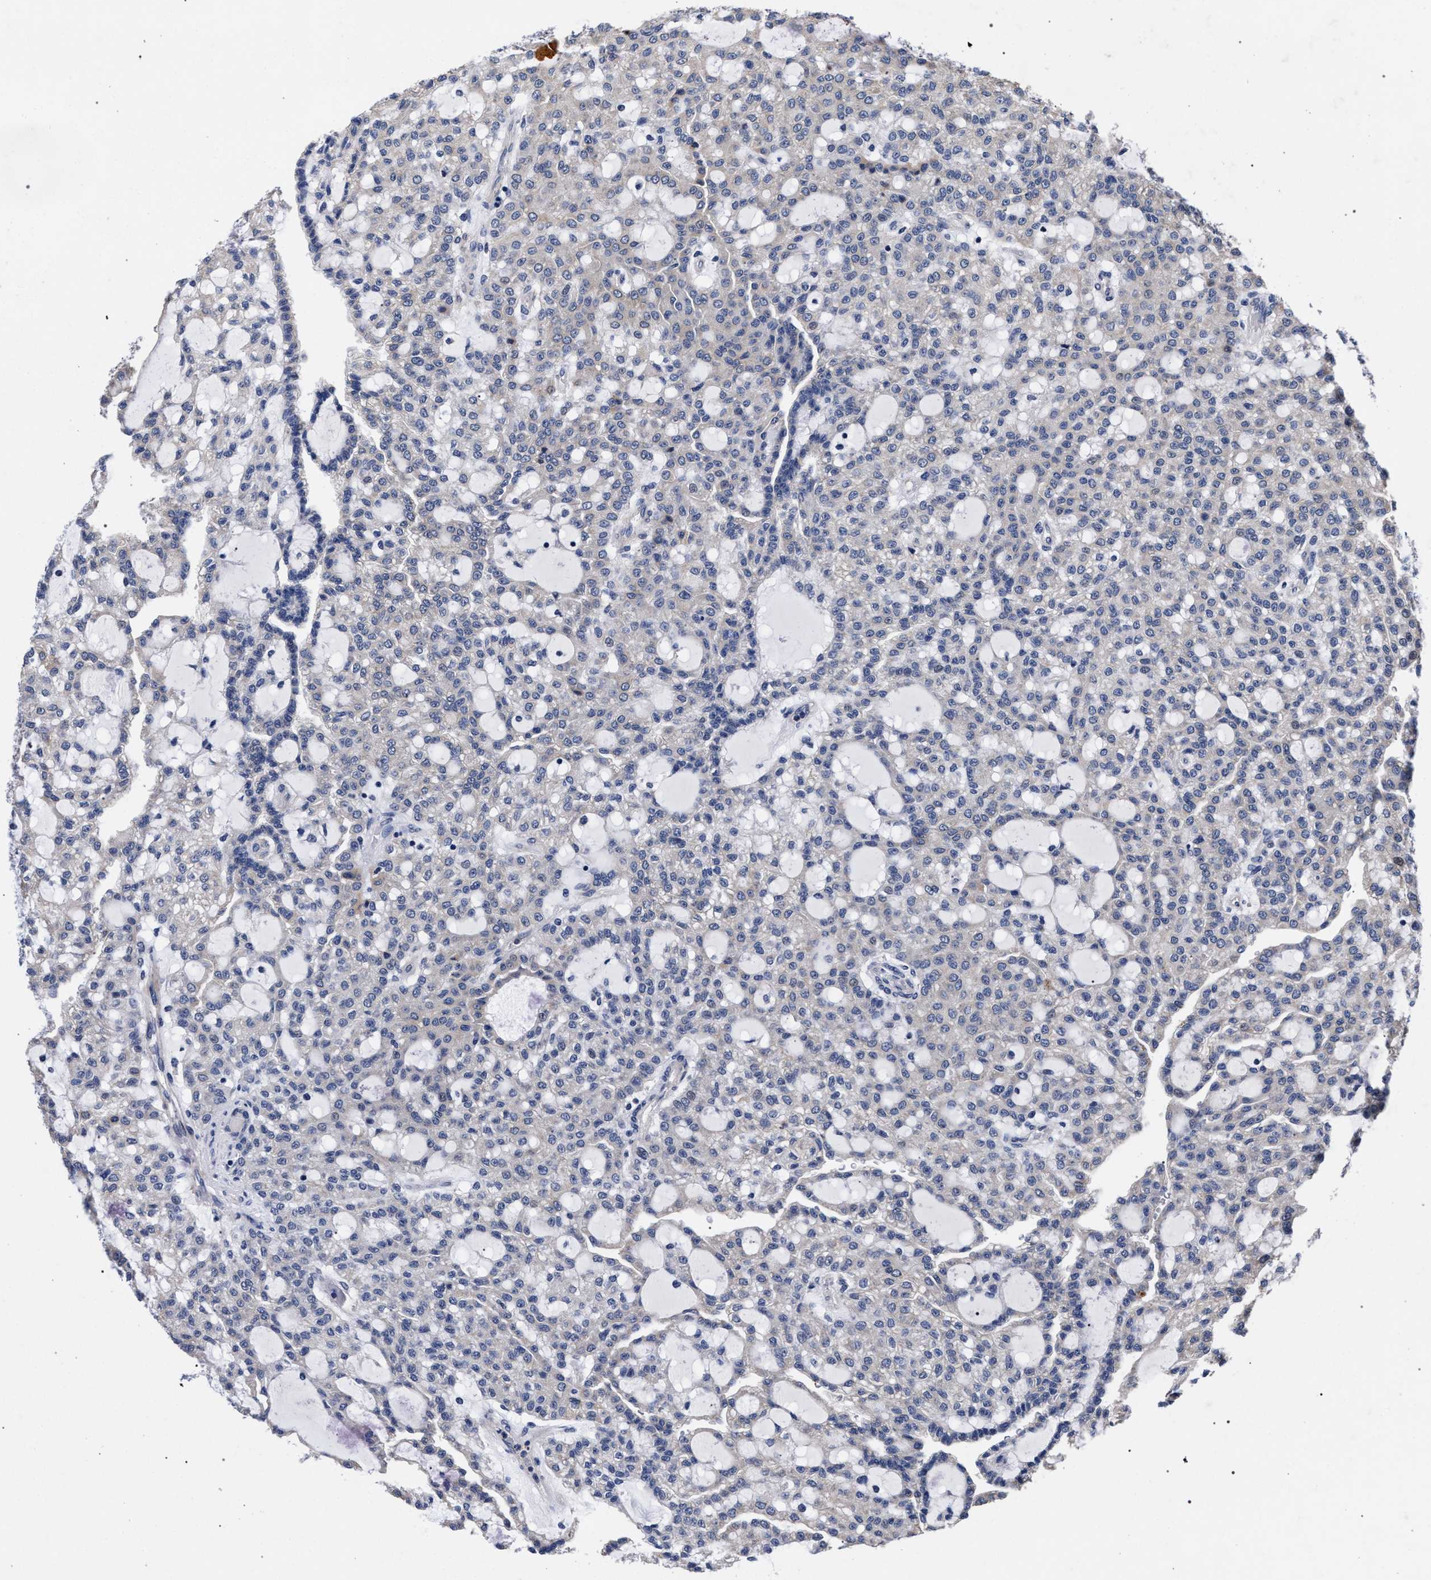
{"staining": {"intensity": "negative", "quantity": "none", "location": "none"}, "tissue": "renal cancer", "cell_type": "Tumor cells", "image_type": "cancer", "snomed": [{"axis": "morphology", "description": "Adenocarcinoma, NOS"}, {"axis": "topography", "description": "Kidney"}], "caption": "DAB immunohistochemical staining of renal adenocarcinoma shows no significant staining in tumor cells.", "gene": "CFAP95", "patient": {"sex": "male", "age": 63}}